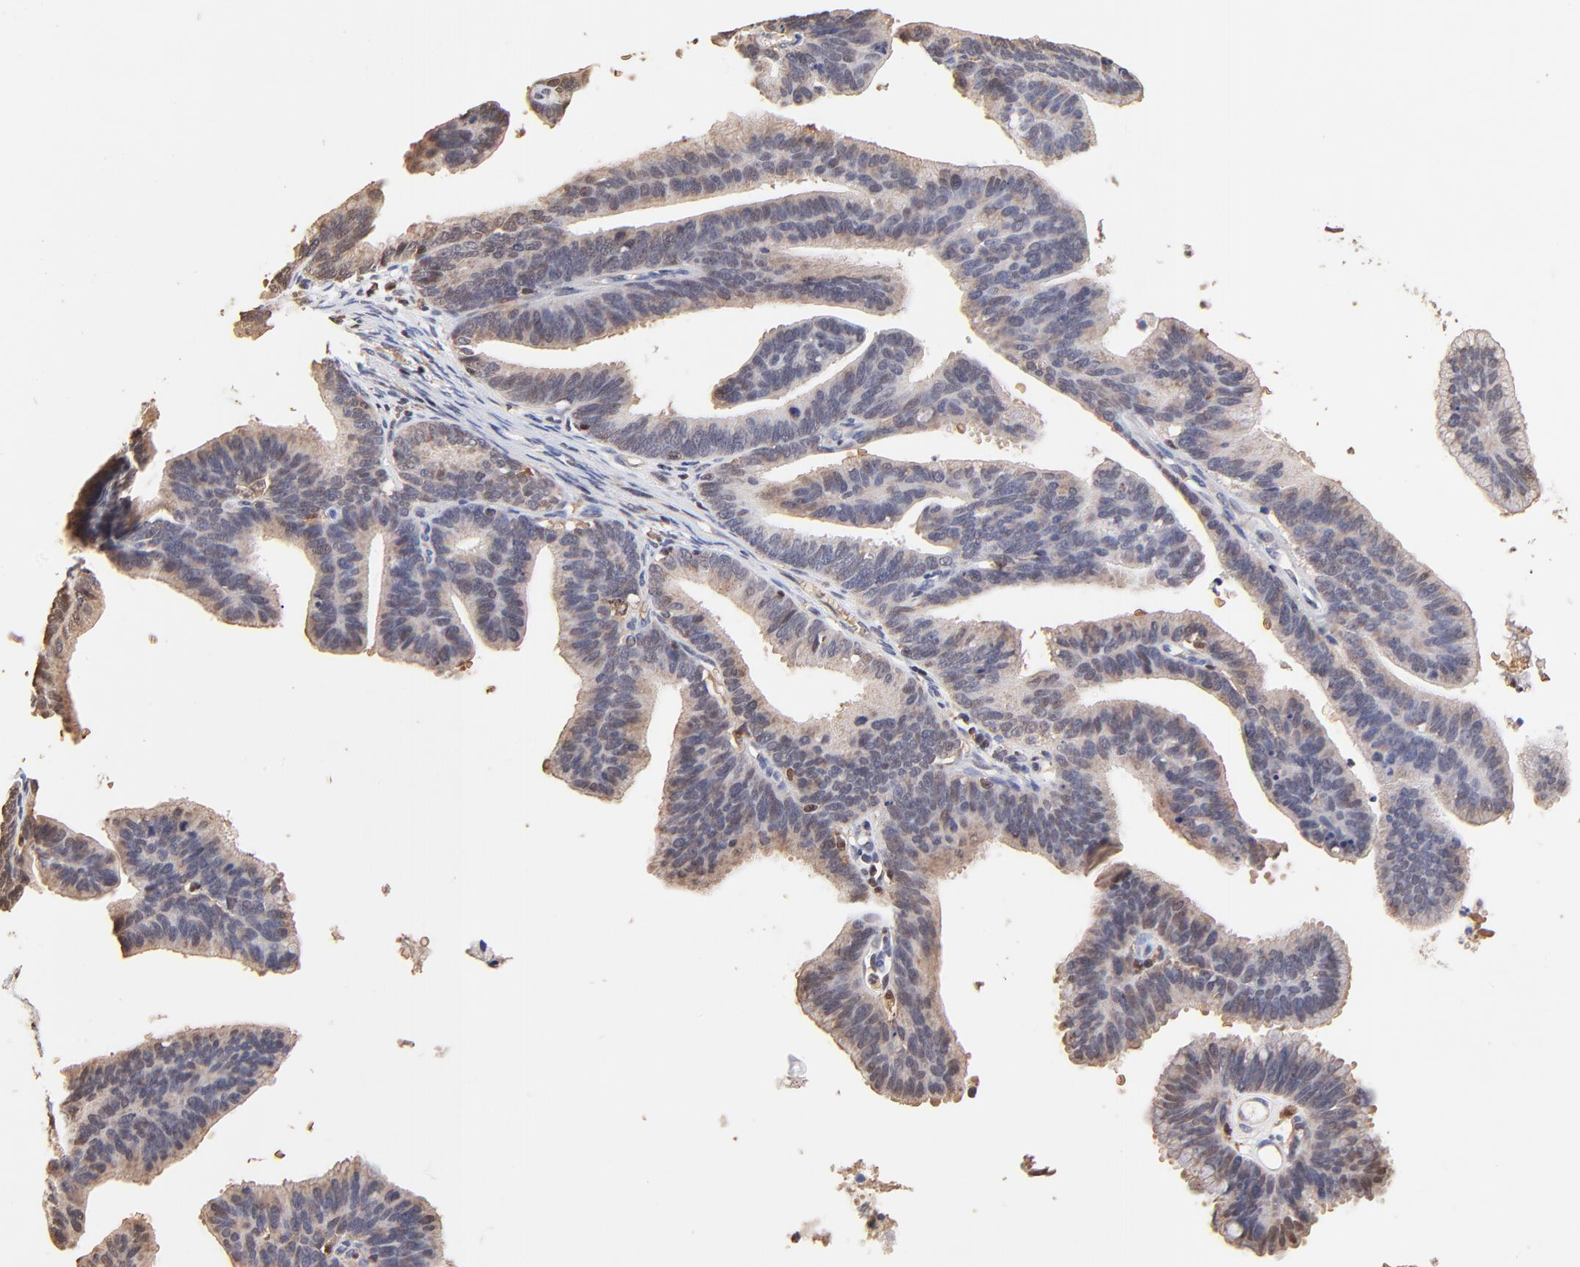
{"staining": {"intensity": "weak", "quantity": ">75%", "location": "cytoplasmic/membranous"}, "tissue": "cervical cancer", "cell_type": "Tumor cells", "image_type": "cancer", "snomed": [{"axis": "morphology", "description": "Adenocarcinoma, NOS"}, {"axis": "topography", "description": "Cervix"}], "caption": "DAB immunohistochemical staining of human adenocarcinoma (cervical) displays weak cytoplasmic/membranous protein positivity in approximately >75% of tumor cells.", "gene": "CASP1", "patient": {"sex": "female", "age": 47}}